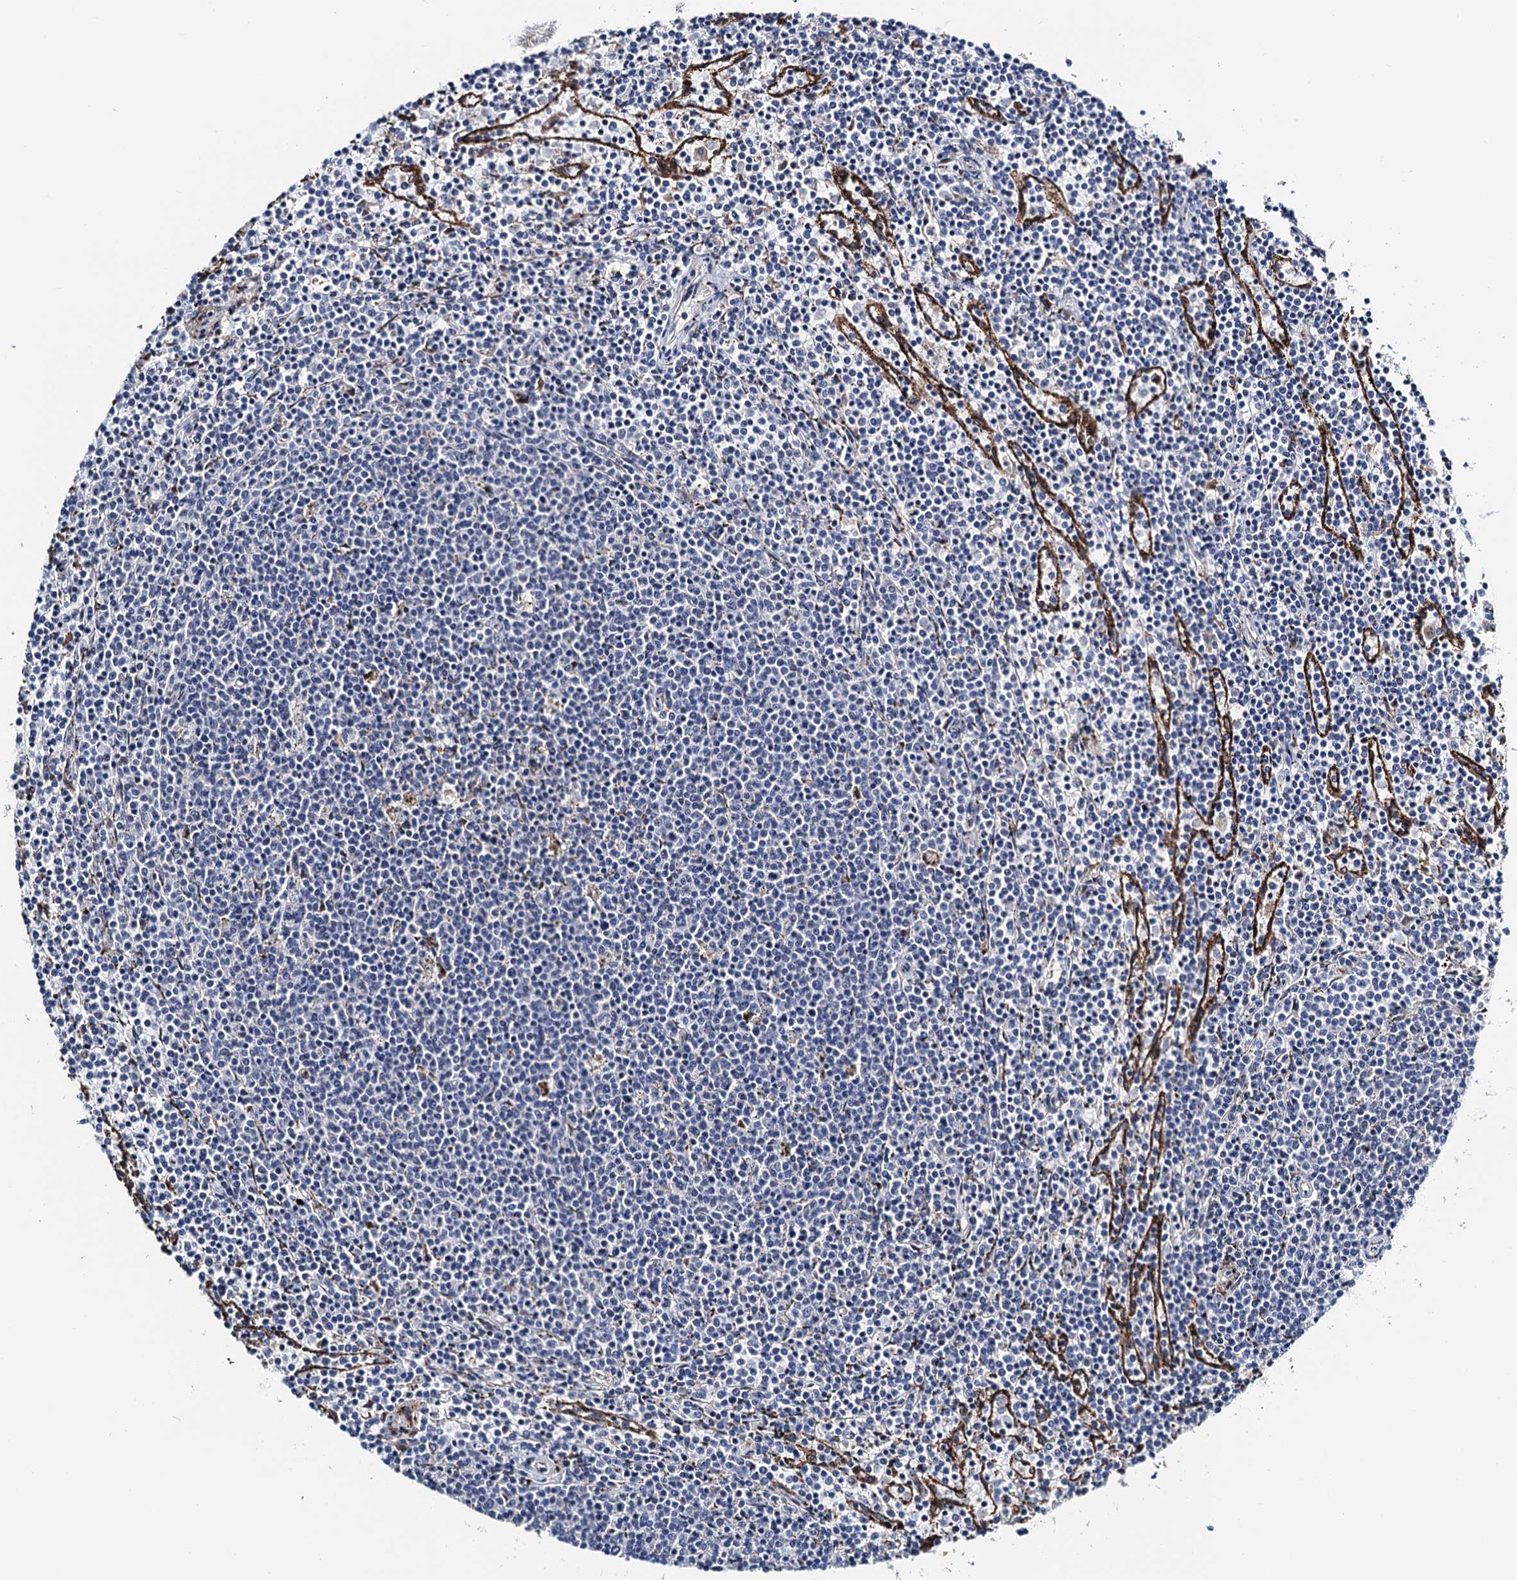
{"staining": {"intensity": "negative", "quantity": "none", "location": "none"}, "tissue": "lymphoma", "cell_type": "Tumor cells", "image_type": "cancer", "snomed": [{"axis": "morphology", "description": "Malignant lymphoma, non-Hodgkin's type, Low grade"}, {"axis": "topography", "description": "Spleen"}], "caption": "The IHC micrograph has no significant expression in tumor cells of lymphoma tissue.", "gene": "SLC7A10", "patient": {"sex": "female", "age": 50}}